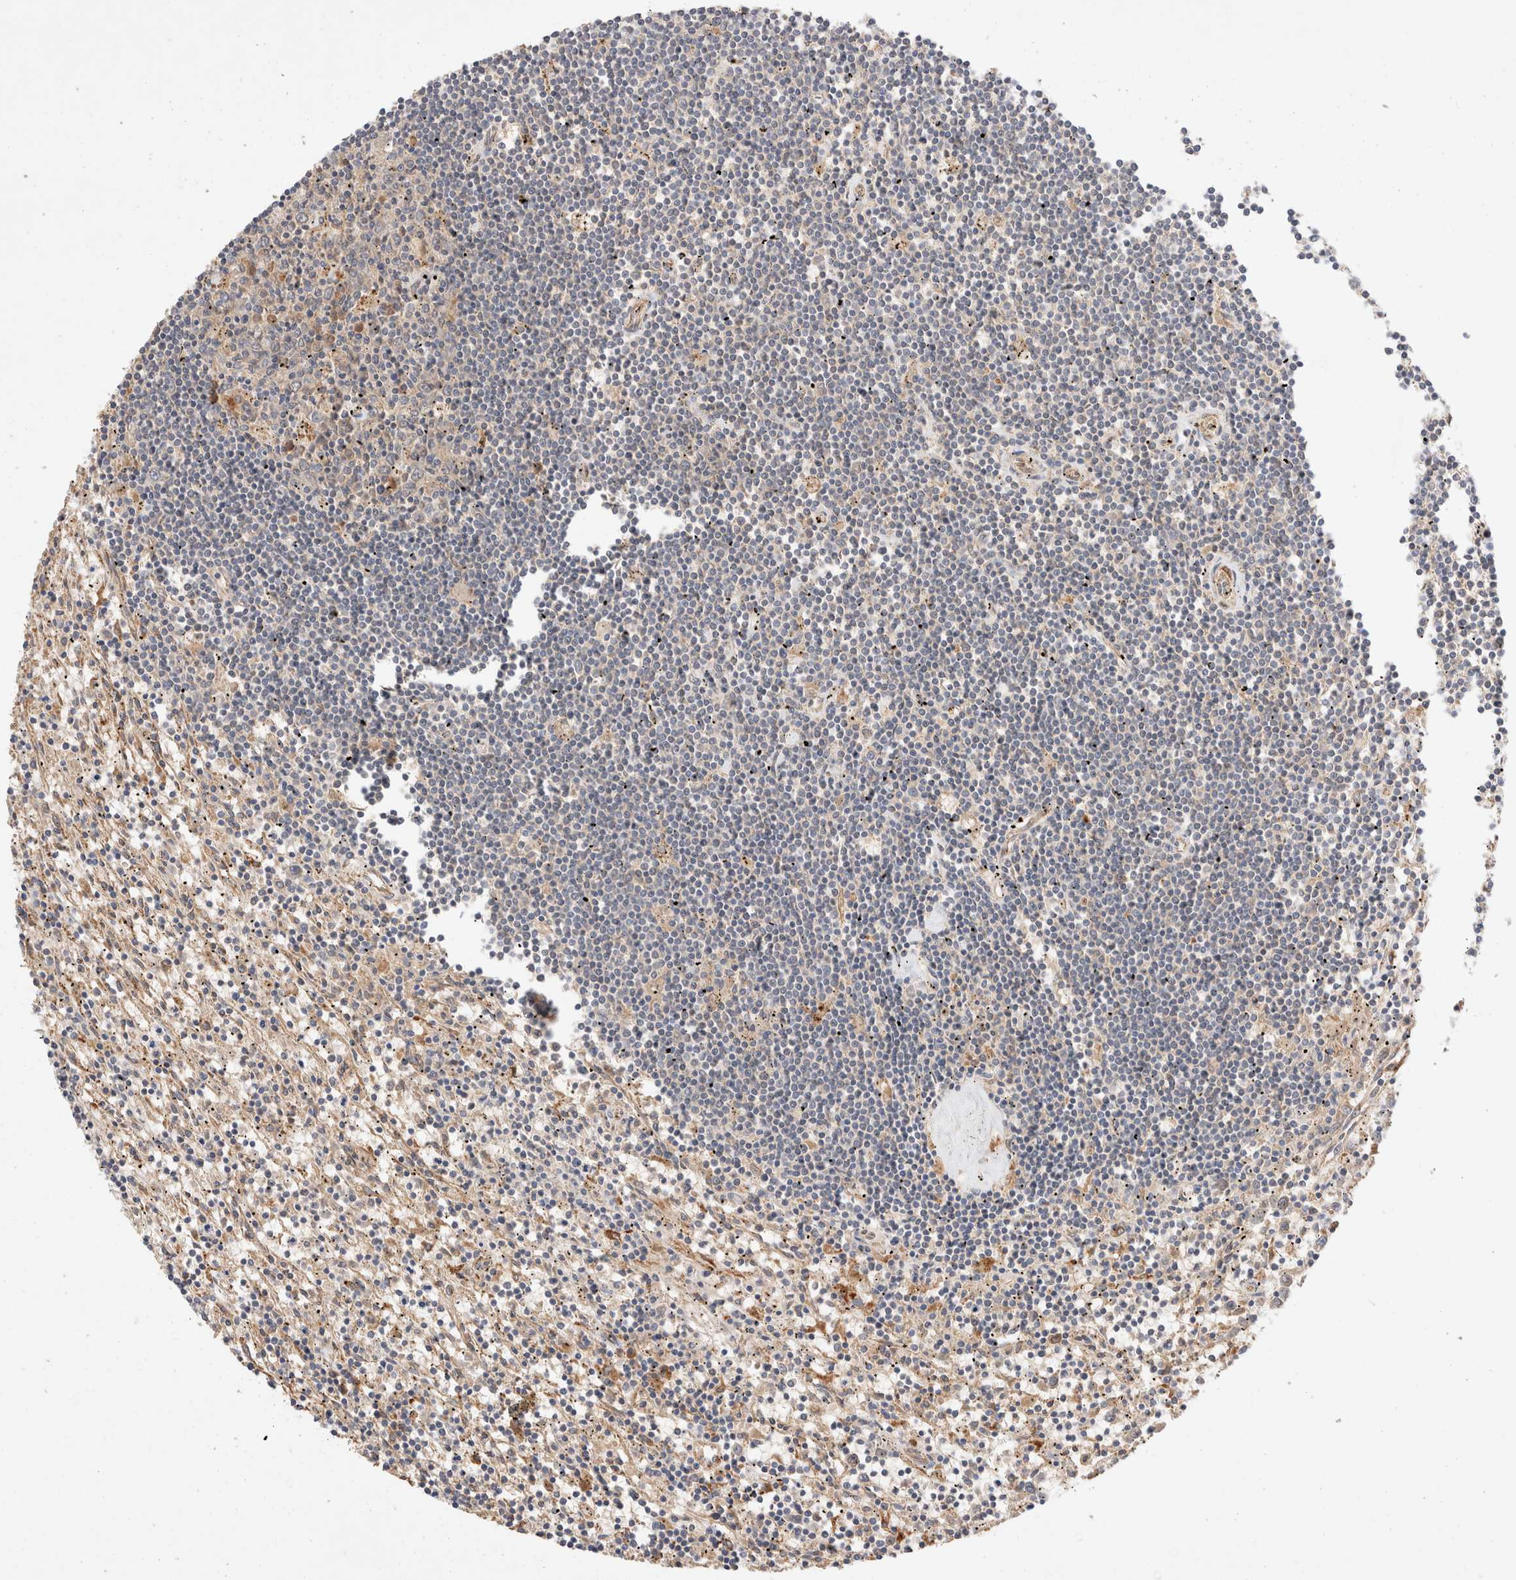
{"staining": {"intensity": "negative", "quantity": "none", "location": "none"}, "tissue": "lymphoma", "cell_type": "Tumor cells", "image_type": "cancer", "snomed": [{"axis": "morphology", "description": "Malignant lymphoma, non-Hodgkin's type, Low grade"}, {"axis": "topography", "description": "Spleen"}], "caption": "This photomicrograph is of low-grade malignant lymphoma, non-Hodgkin's type stained with immunohistochemistry (IHC) to label a protein in brown with the nuclei are counter-stained blue. There is no expression in tumor cells.", "gene": "RABEPK", "patient": {"sex": "male", "age": 76}}